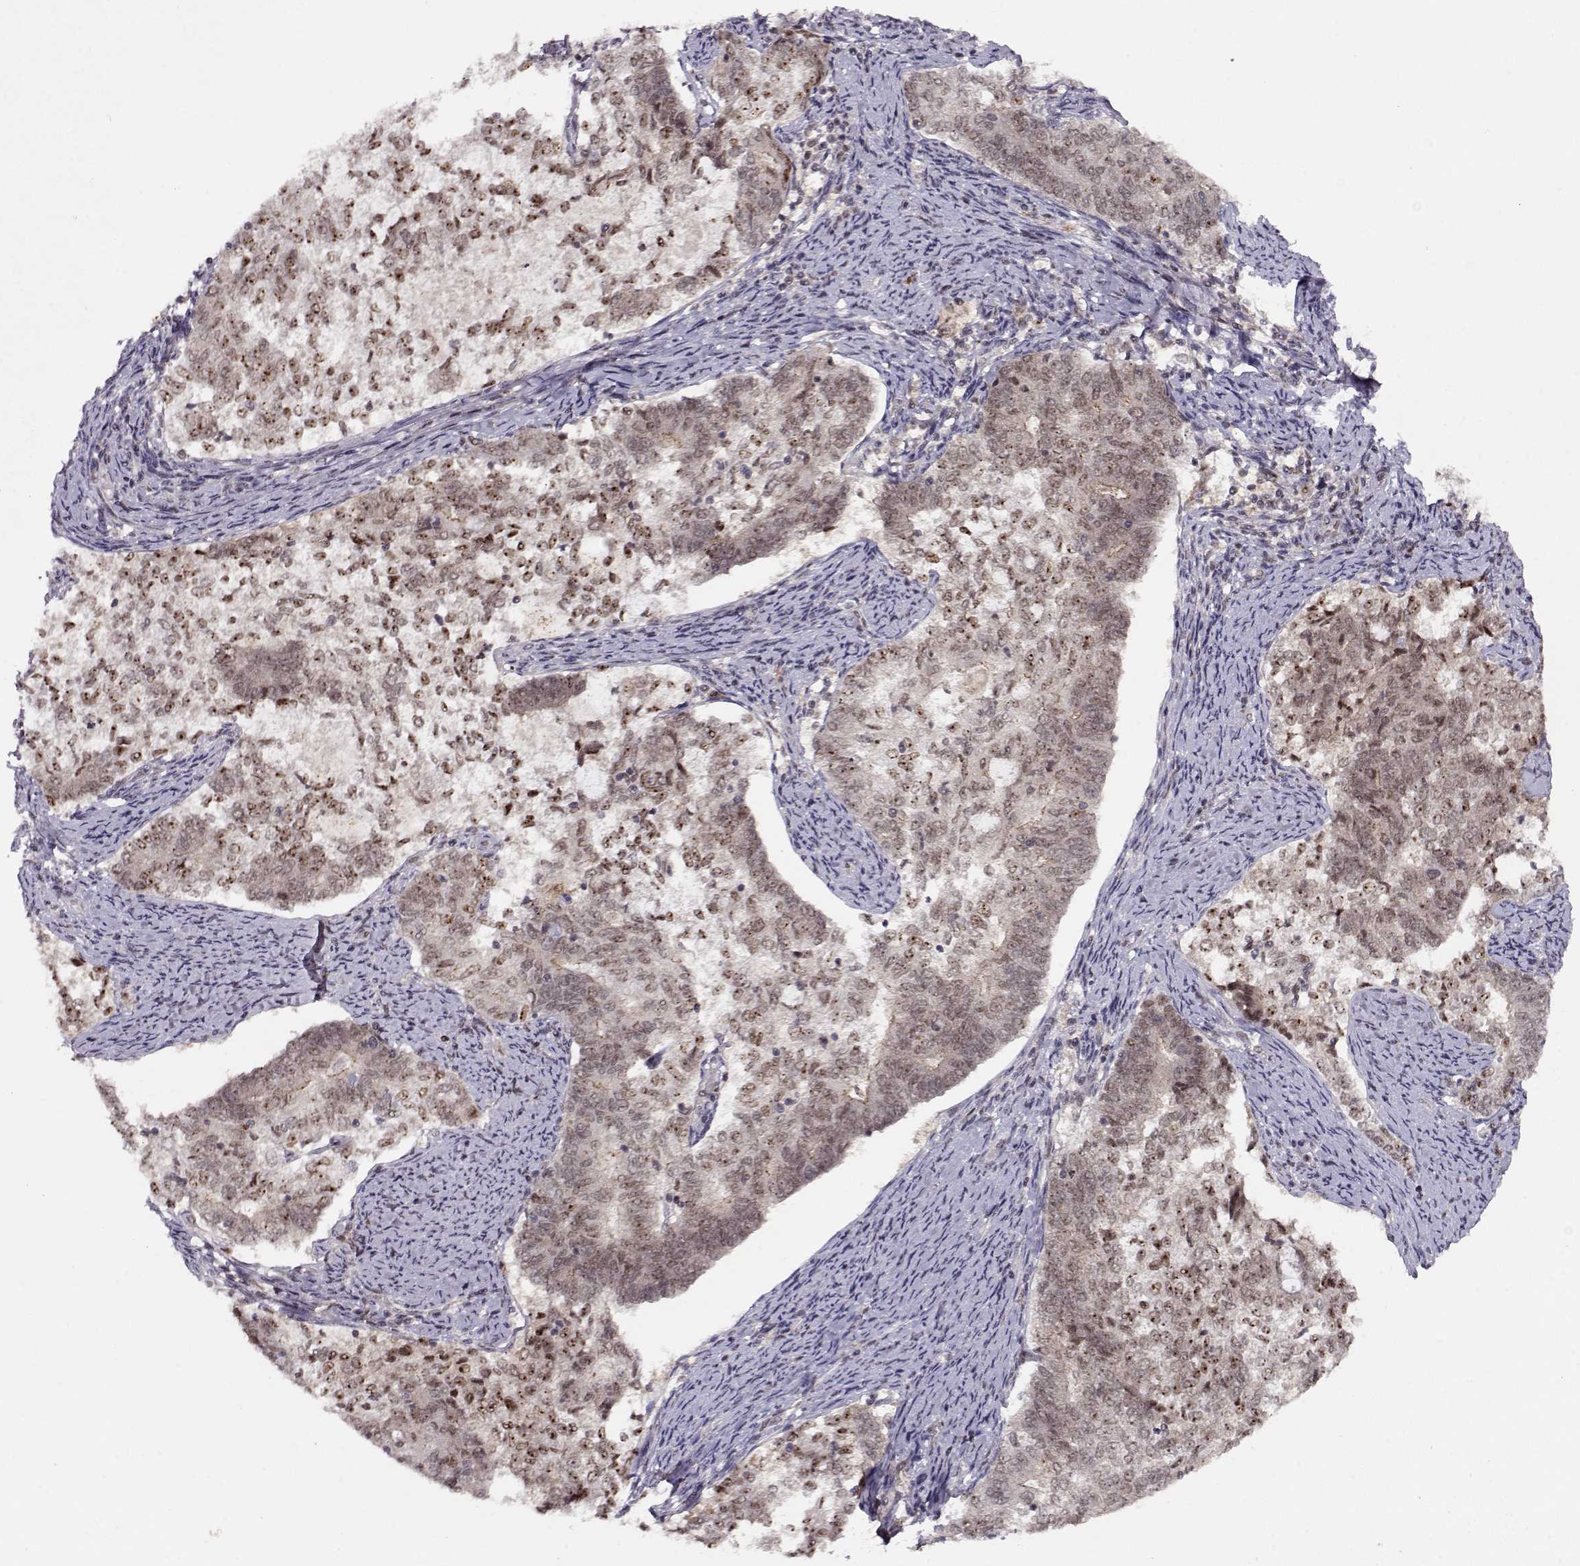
{"staining": {"intensity": "moderate", "quantity": "25%-75%", "location": "nuclear"}, "tissue": "endometrial cancer", "cell_type": "Tumor cells", "image_type": "cancer", "snomed": [{"axis": "morphology", "description": "Adenocarcinoma, NOS"}, {"axis": "topography", "description": "Endometrium"}], "caption": "Immunohistochemical staining of human endometrial adenocarcinoma demonstrates medium levels of moderate nuclear positivity in about 25%-75% of tumor cells. The staining was performed using DAB (3,3'-diaminobenzidine), with brown indicating positive protein expression. Nuclei are stained blue with hematoxylin.", "gene": "CSNK2A1", "patient": {"sex": "female", "age": 65}}